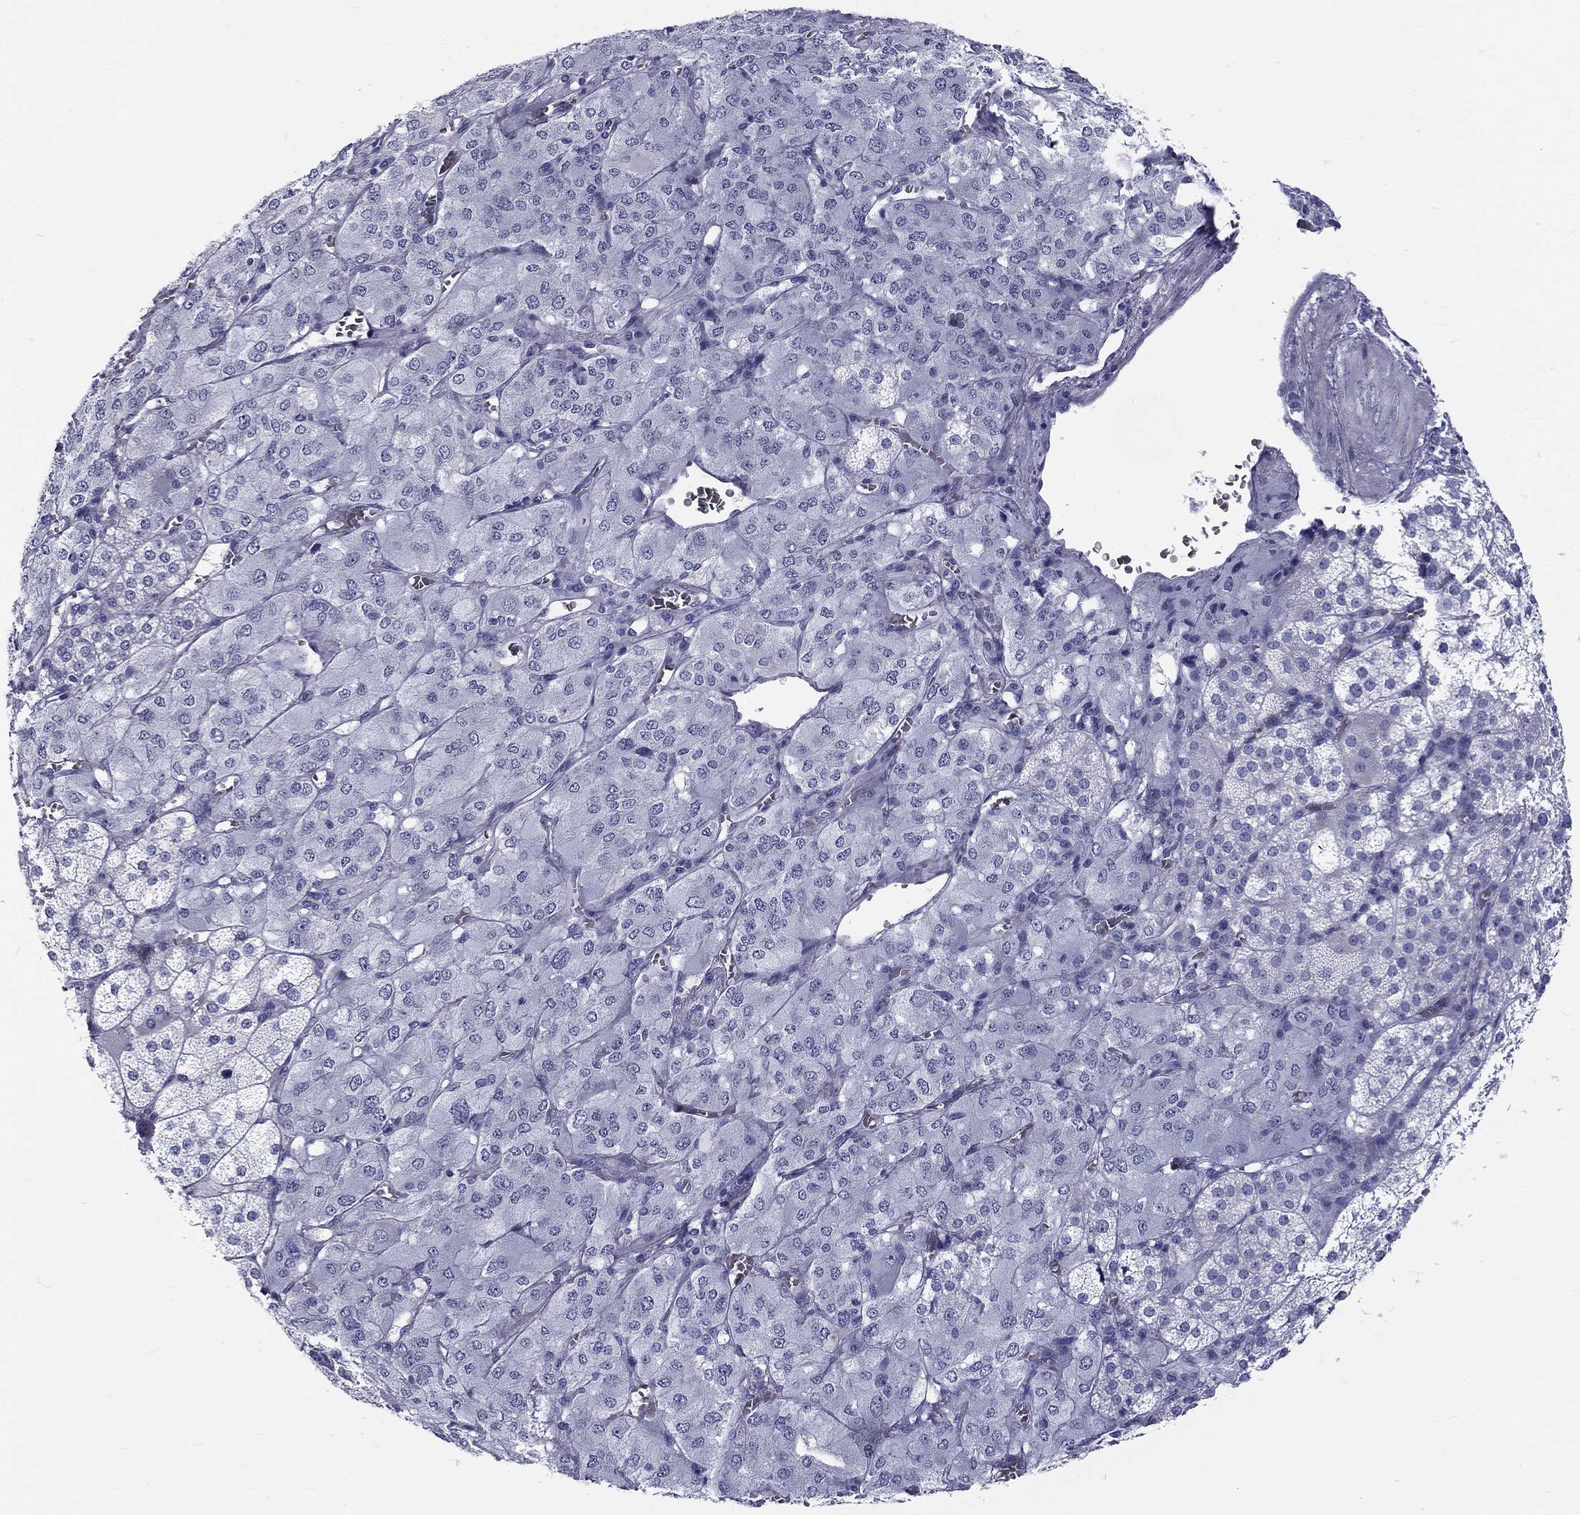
{"staining": {"intensity": "negative", "quantity": "none", "location": "none"}, "tissue": "adrenal gland", "cell_type": "Glandular cells", "image_type": "normal", "snomed": [{"axis": "morphology", "description": "Normal tissue, NOS"}, {"axis": "topography", "description": "Adrenal gland"}], "caption": "Immunohistochemical staining of normal adrenal gland reveals no significant positivity in glandular cells.", "gene": "DNALI1", "patient": {"sex": "female", "age": 60}}